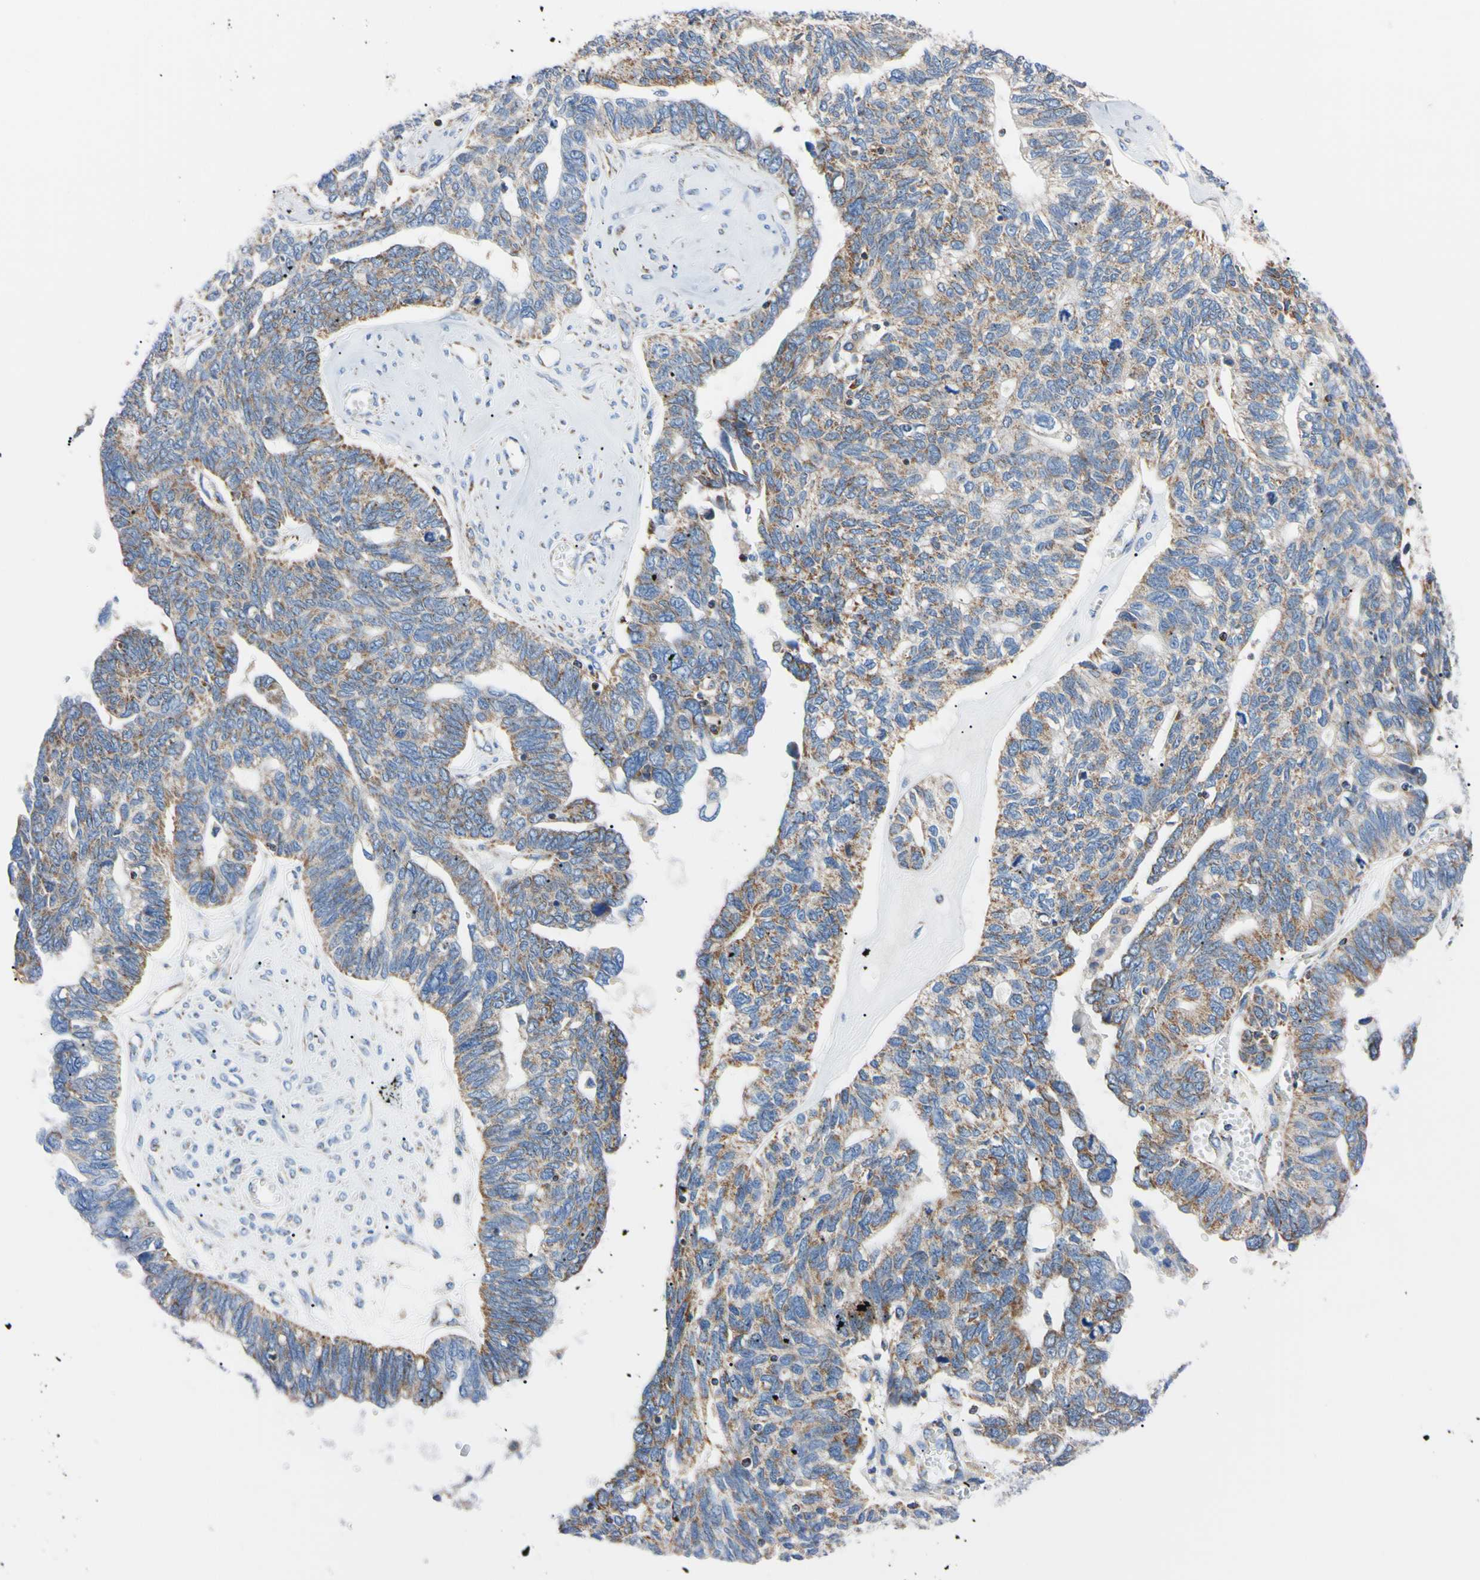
{"staining": {"intensity": "moderate", "quantity": "25%-75%", "location": "cytoplasmic/membranous"}, "tissue": "ovarian cancer", "cell_type": "Tumor cells", "image_type": "cancer", "snomed": [{"axis": "morphology", "description": "Cystadenocarcinoma, serous, NOS"}, {"axis": "topography", "description": "Ovary"}], "caption": "IHC (DAB) staining of human ovarian cancer displays moderate cytoplasmic/membranous protein positivity in about 25%-75% of tumor cells. (Brightfield microscopy of DAB IHC at high magnification).", "gene": "CLPP", "patient": {"sex": "female", "age": 79}}